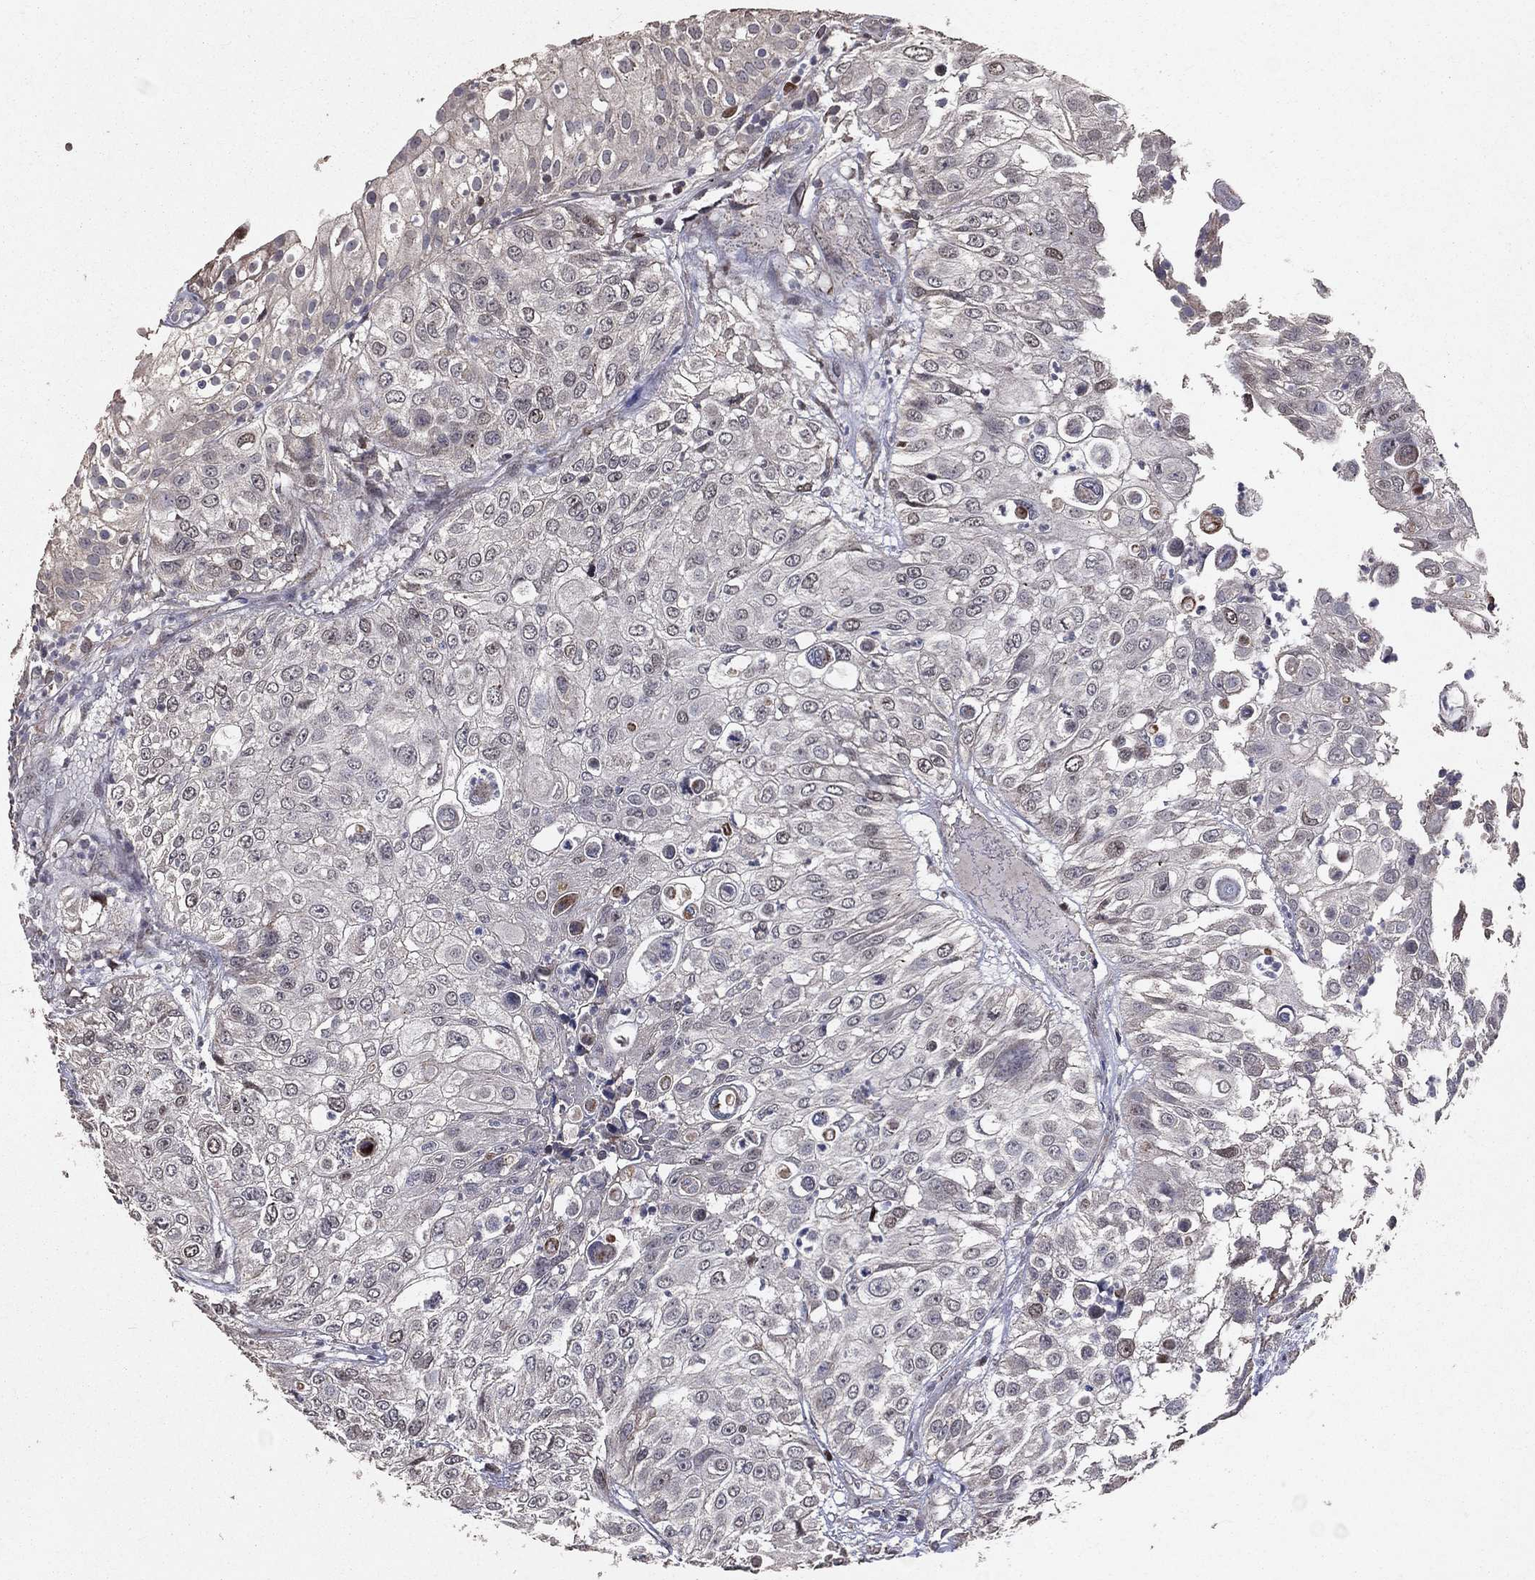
{"staining": {"intensity": "negative", "quantity": "none", "location": "none"}, "tissue": "urothelial cancer", "cell_type": "Tumor cells", "image_type": "cancer", "snomed": [{"axis": "morphology", "description": "Urothelial carcinoma, High grade"}, {"axis": "topography", "description": "Urinary bladder"}], "caption": "High magnification brightfield microscopy of urothelial carcinoma (high-grade) stained with DAB (brown) and counterstained with hematoxylin (blue): tumor cells show no significant staining.", "gene": "LY6K", "patient": {"sex": "female", "age": 79}}